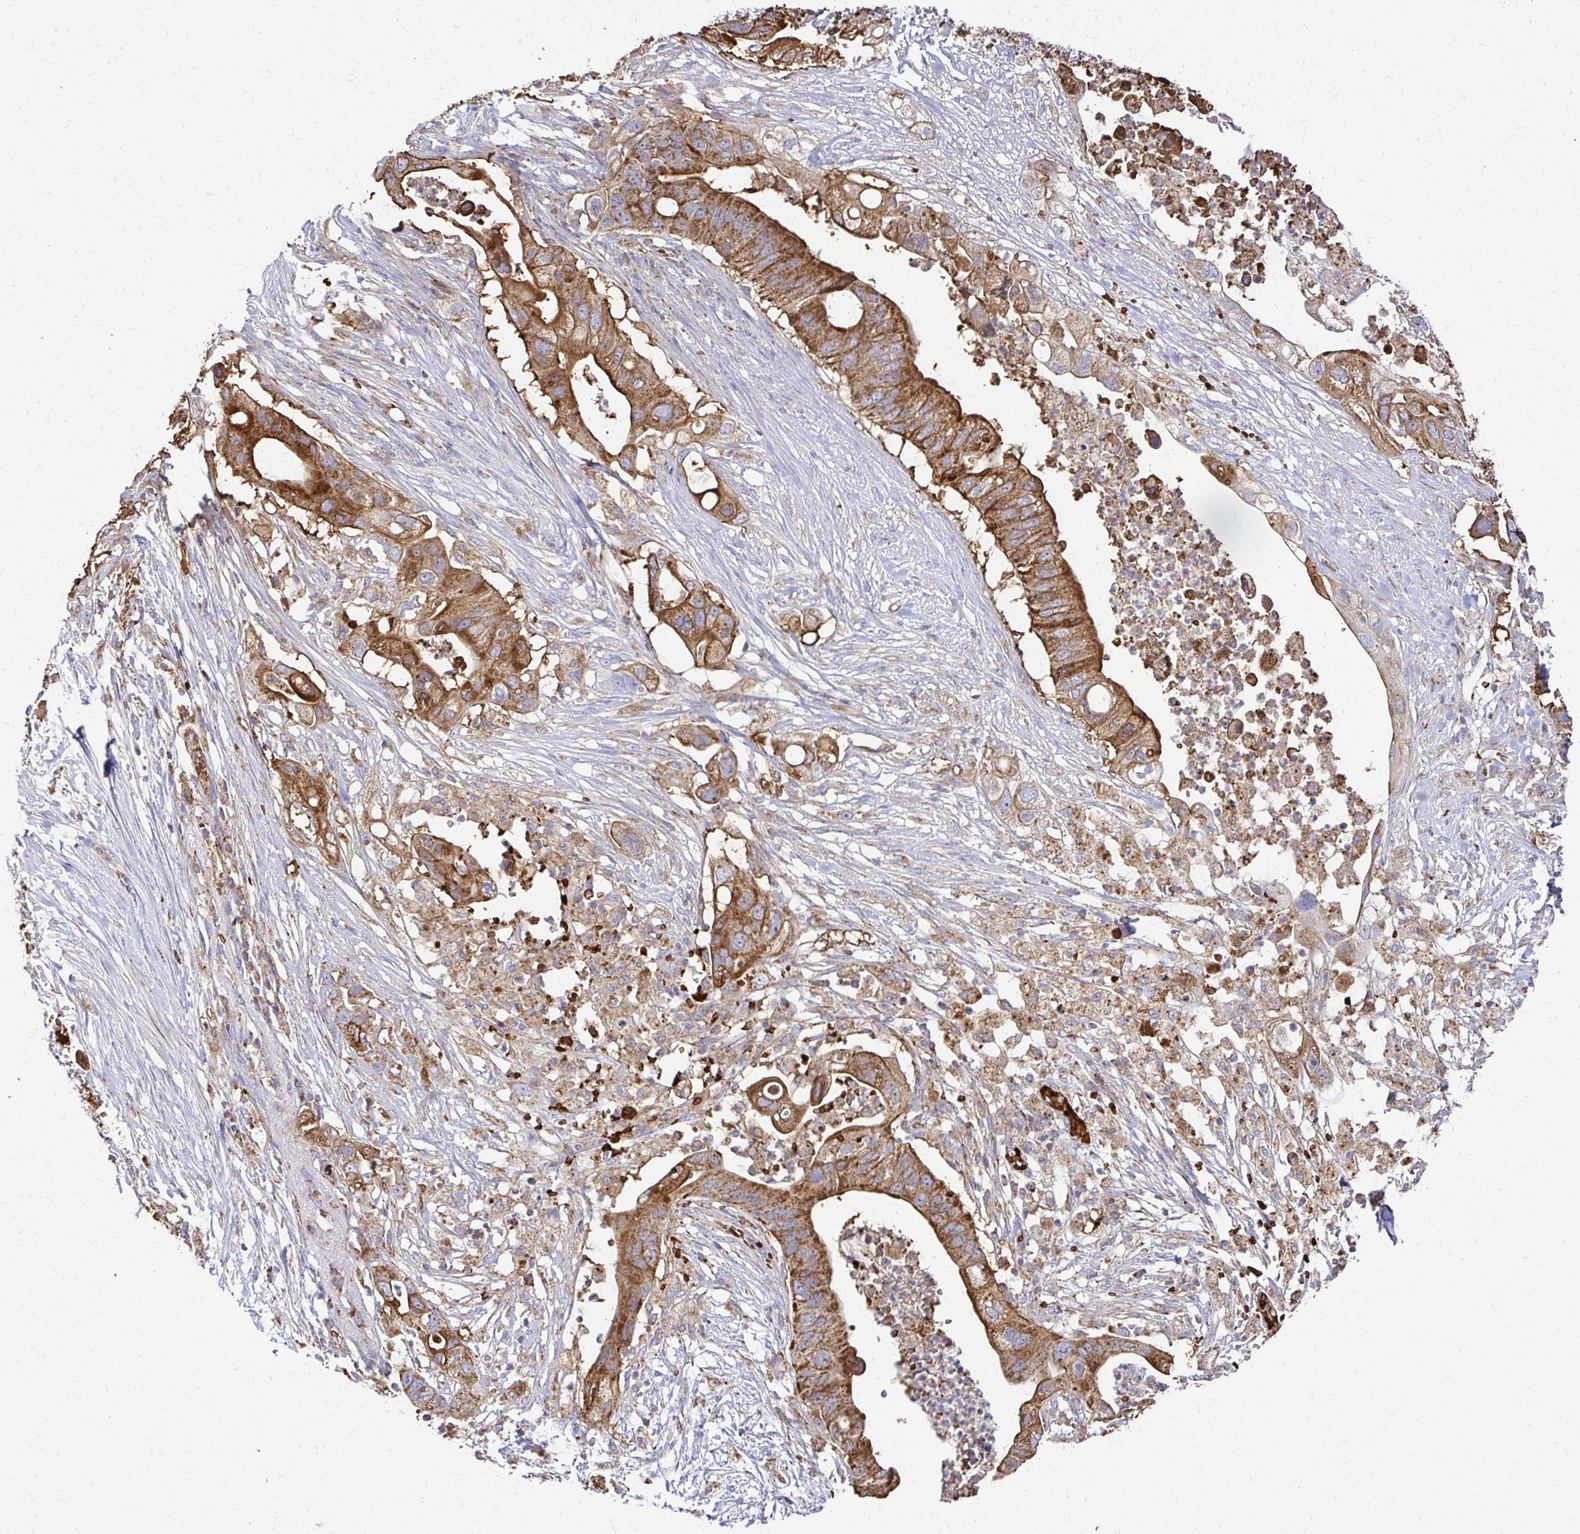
{"staining": {"intensity": "moderate", "quantity": ">75%", "location": "cytoplasmic/membranous"}, "tissue": "pancreatic cancer", "cell_type": "Tumor cells", "image_type": "cancer", "snomed": [{"axis": "morphology", "description": "Adenocarcinoma, NOS"}, {"axis": "topography", "description": "Pancreas"}], "caption": "IHC (DAB) staining of human adenocarcinoma (pancreatic) exhibits moderate cytoplasmic/membranous protein positivity in approximately >75% of tumor cells.", "gene": "MRPL13", "patient": {"sex": "female", "age": 72}}